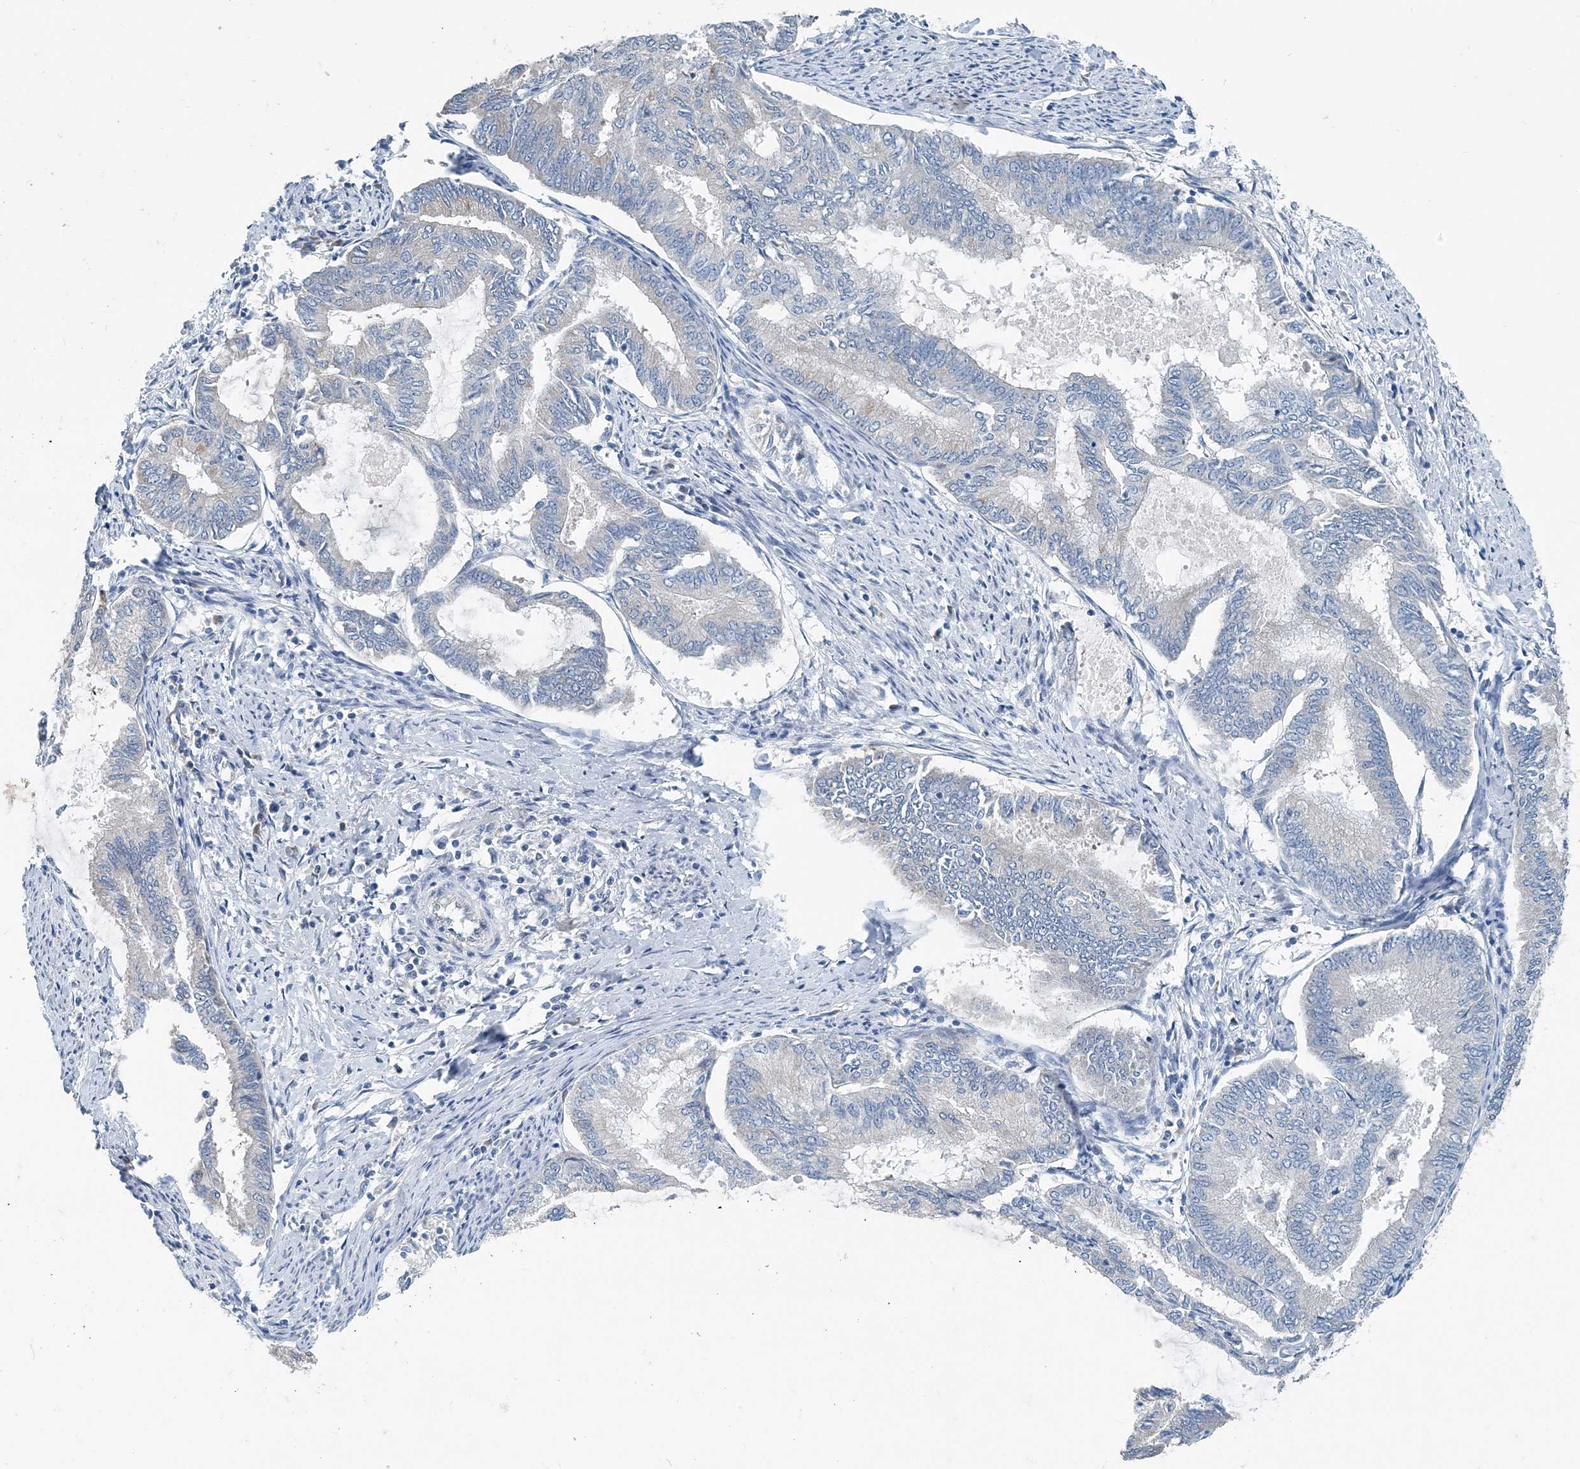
{"staining": {"intensity": "negative", "quantity": "none", "location": "none"}, "tissue": "endometrial cancer", "cell_type": "Tumor cells", "image_type": "cancer", "snomed": [{"axis": "morphology", "description": "Adenocarcinoma, NOS"}, {"axis": "topography", "description": "Endometrium"}], "caption": "Tumor cells are negative for protein expression in human endometrial cancer (adenocarcinoma).", "gene": "EEF1A2", "patient": {"sex": "female", "age": 86}}